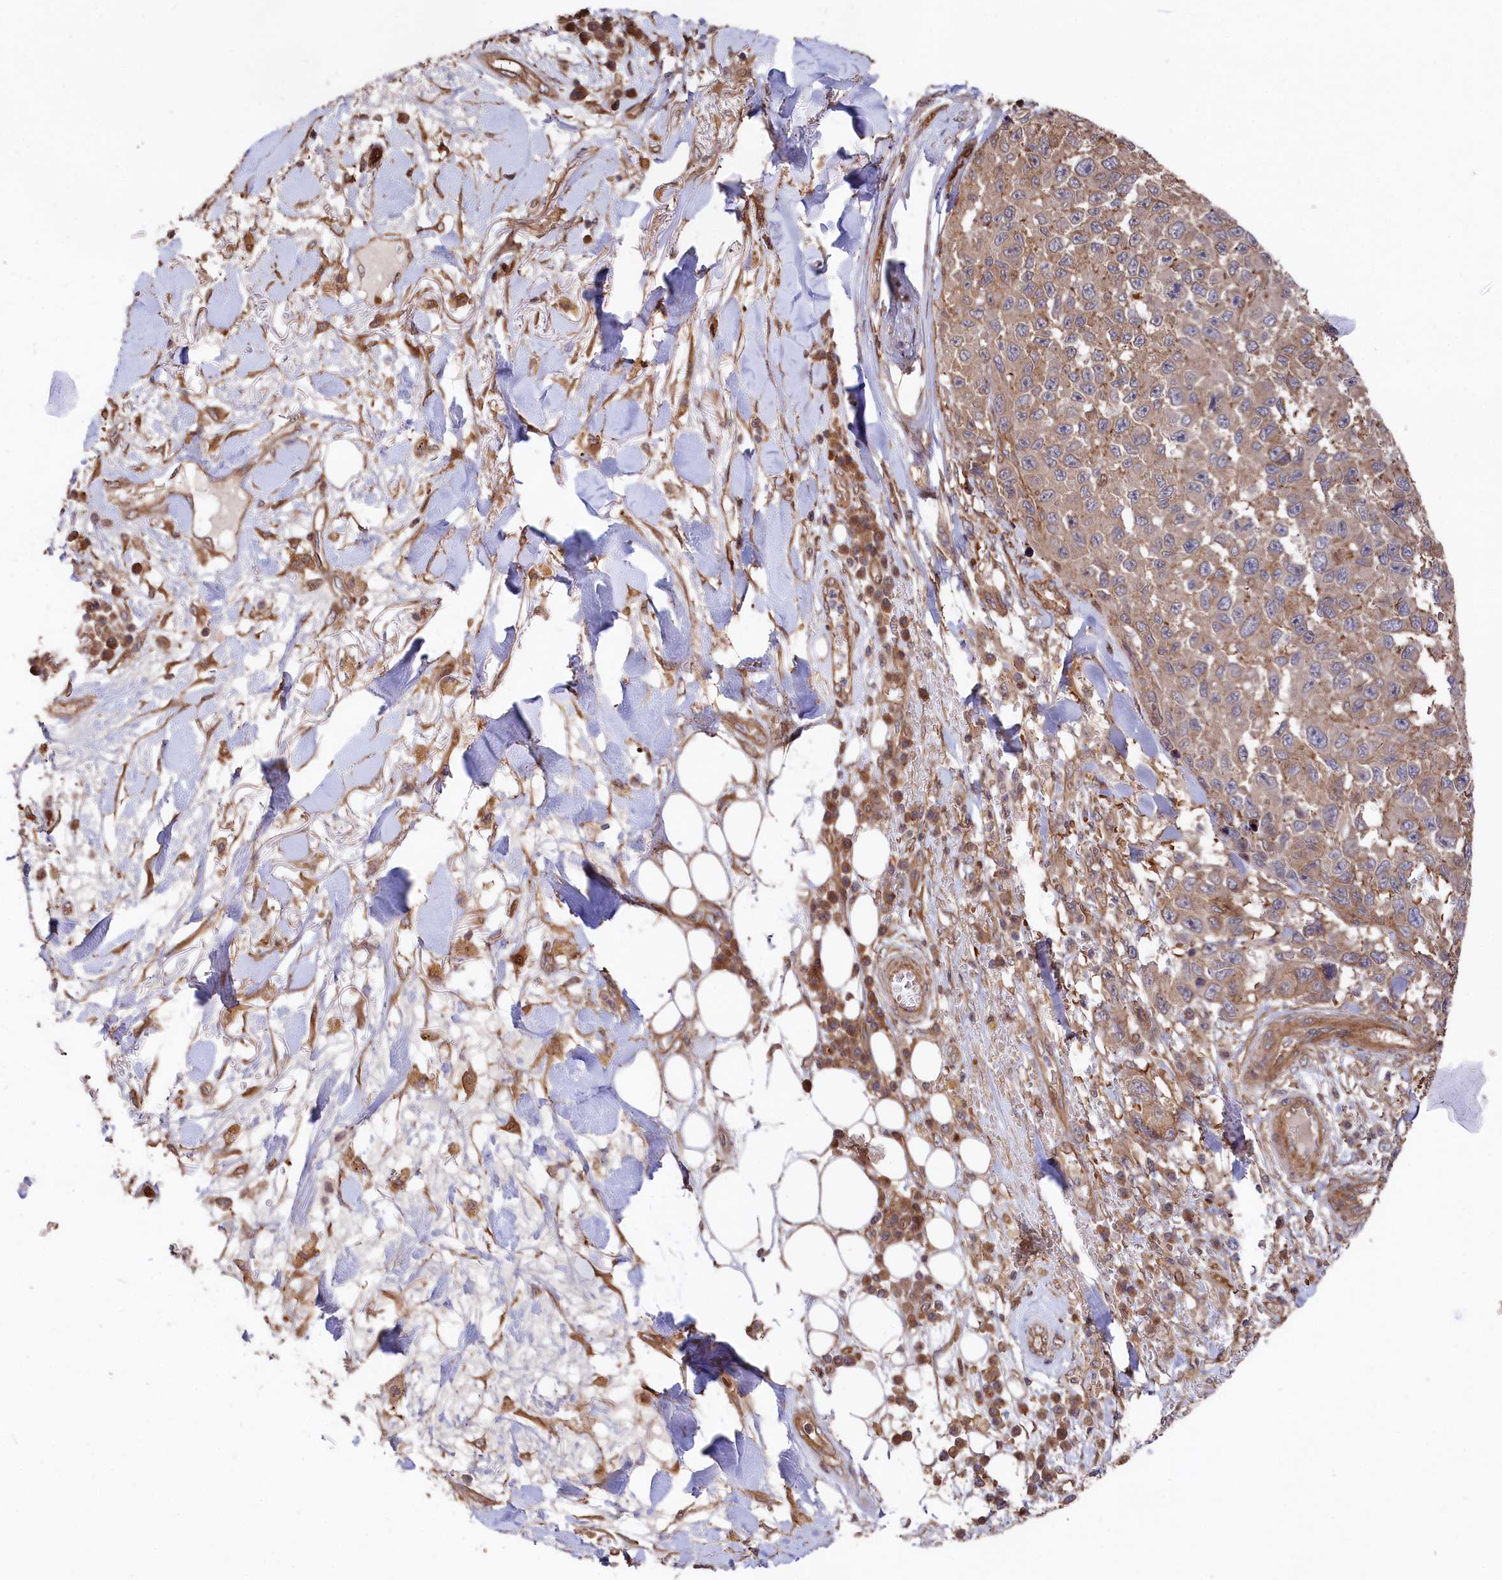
{"staining": {"intensity": "moderate", "quantity": ">75%", "location": "cytoplasmic/membranous"}, "tissue": "melanoma", "cell_type": "Tumor cells", "image_type": "cancer", "snomed": [{"axis": "morphology", "description": "Normal tissue, NOS"}, {"axis": "morphology", "description": "Malignant melanoma, NOS"}, {"axis": "topography", "description": "Skin"}], "caption": "Immunohistochemistry (IHC) (DAB (3,3'-diaminobenzidine)) staining of malignant melanoma displays moderate cytoplasmic/membranous protein staining in approximately >75% of tumor cells.", "gene": "TNKS1BP1", "patient": {"sex": "female", "age": 96}}